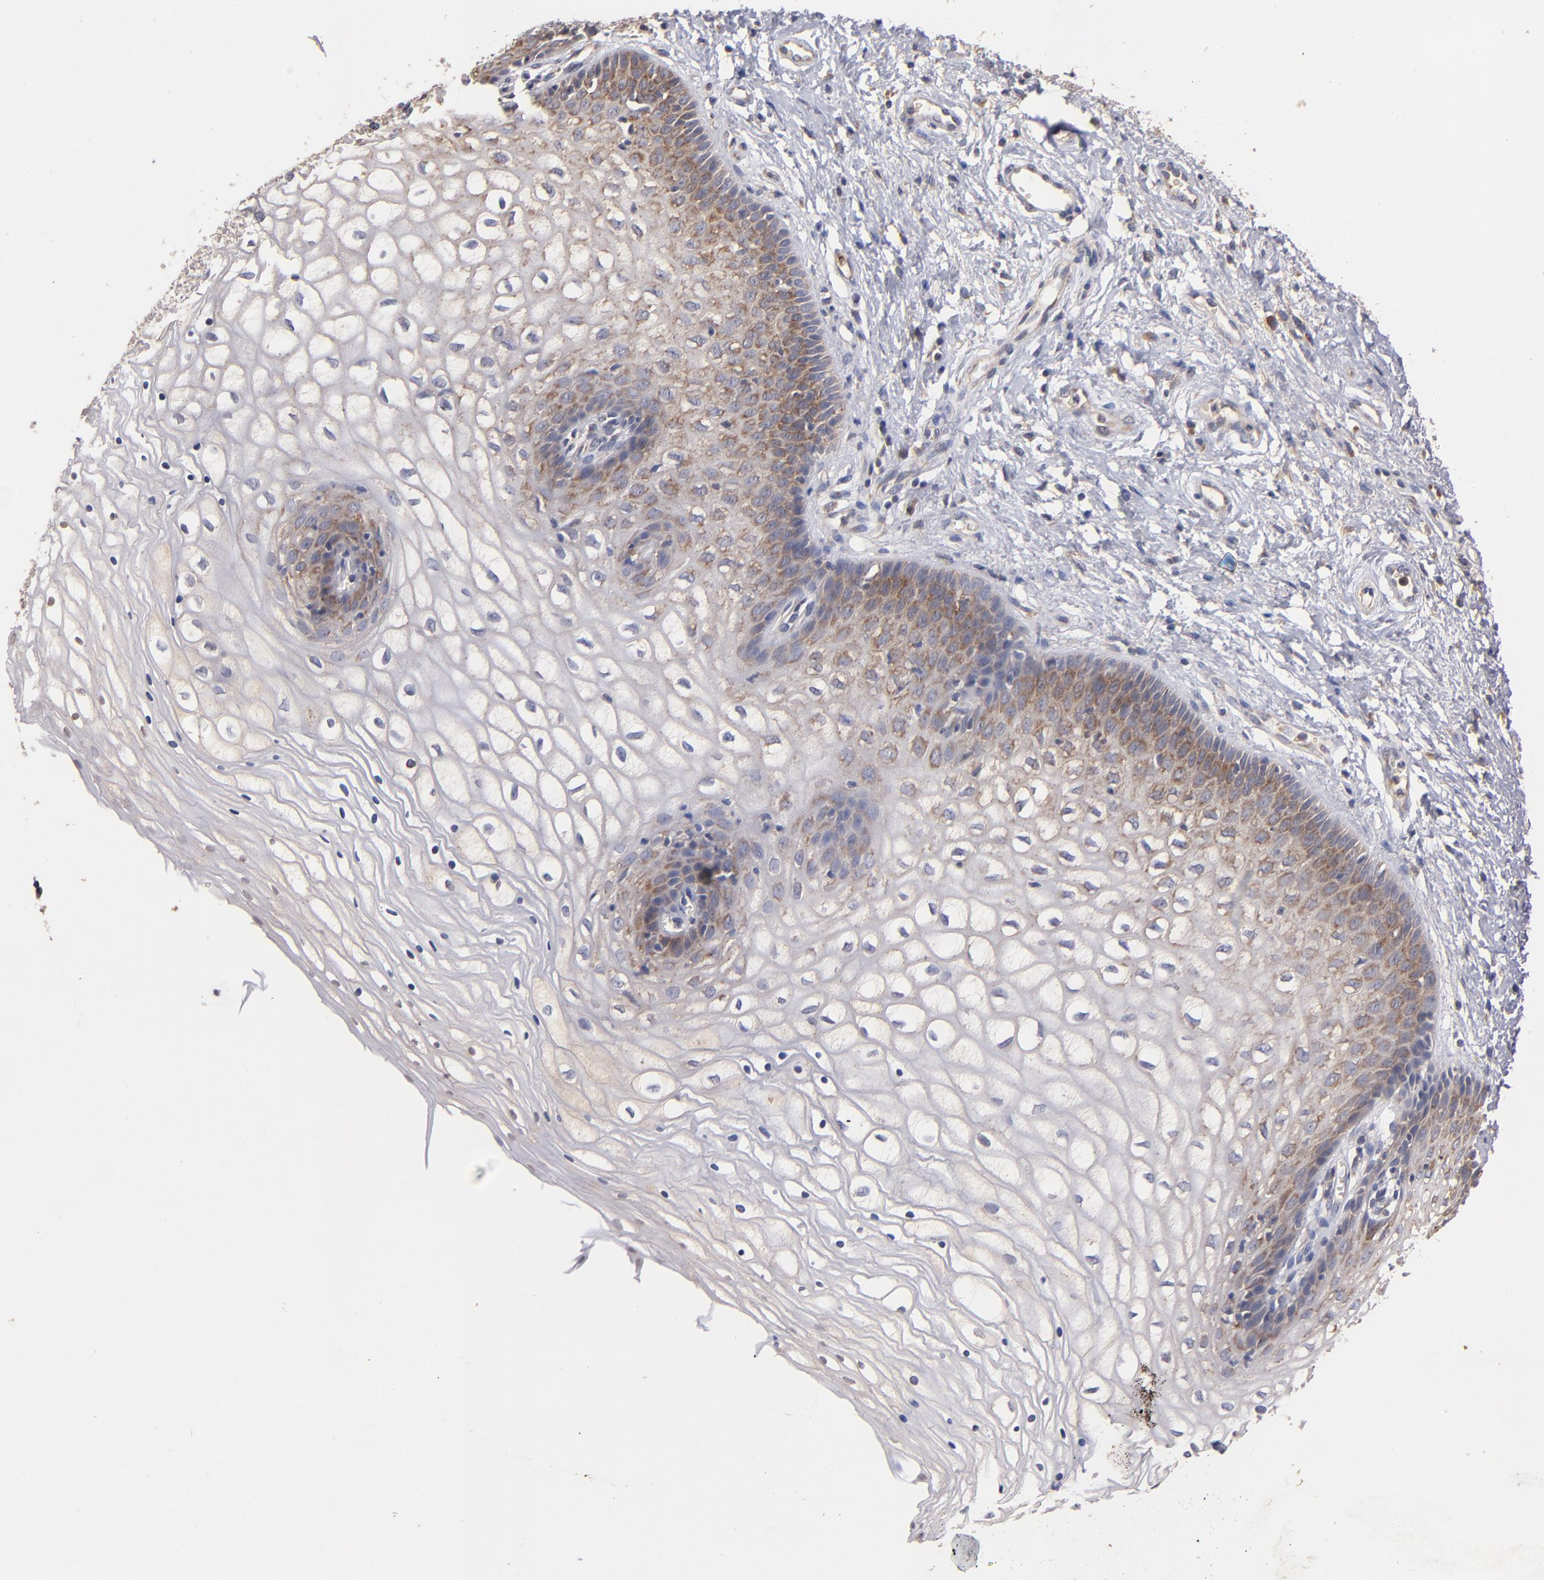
{"staining": {"intensity": "moderate", "quantity": "<25%", "location": "cytoplasmic/membranous"}, "tissue": "vagina", "cell_type": "Squamous epithelial cells", "image_type": "normal", "snomed": [{"axis": "morphology", "description": "Normal tissue, NOS"}, {"axis": "topography", "description": "Vagina"}], "caption": "Protein analysis of normal vagina exhibits moderate cytoplasmic/membranous expression in about <25% of squamous epithelial cells. The staining was performed using DAB (3,3'-diaminobenzidine) to visualize the protein expression in brown, while the nuclei were stained in blue with hematoxylin (Magnification: 20x).", "gene": "UPF3B", "patient": {"sex": "female", "age": 34}}